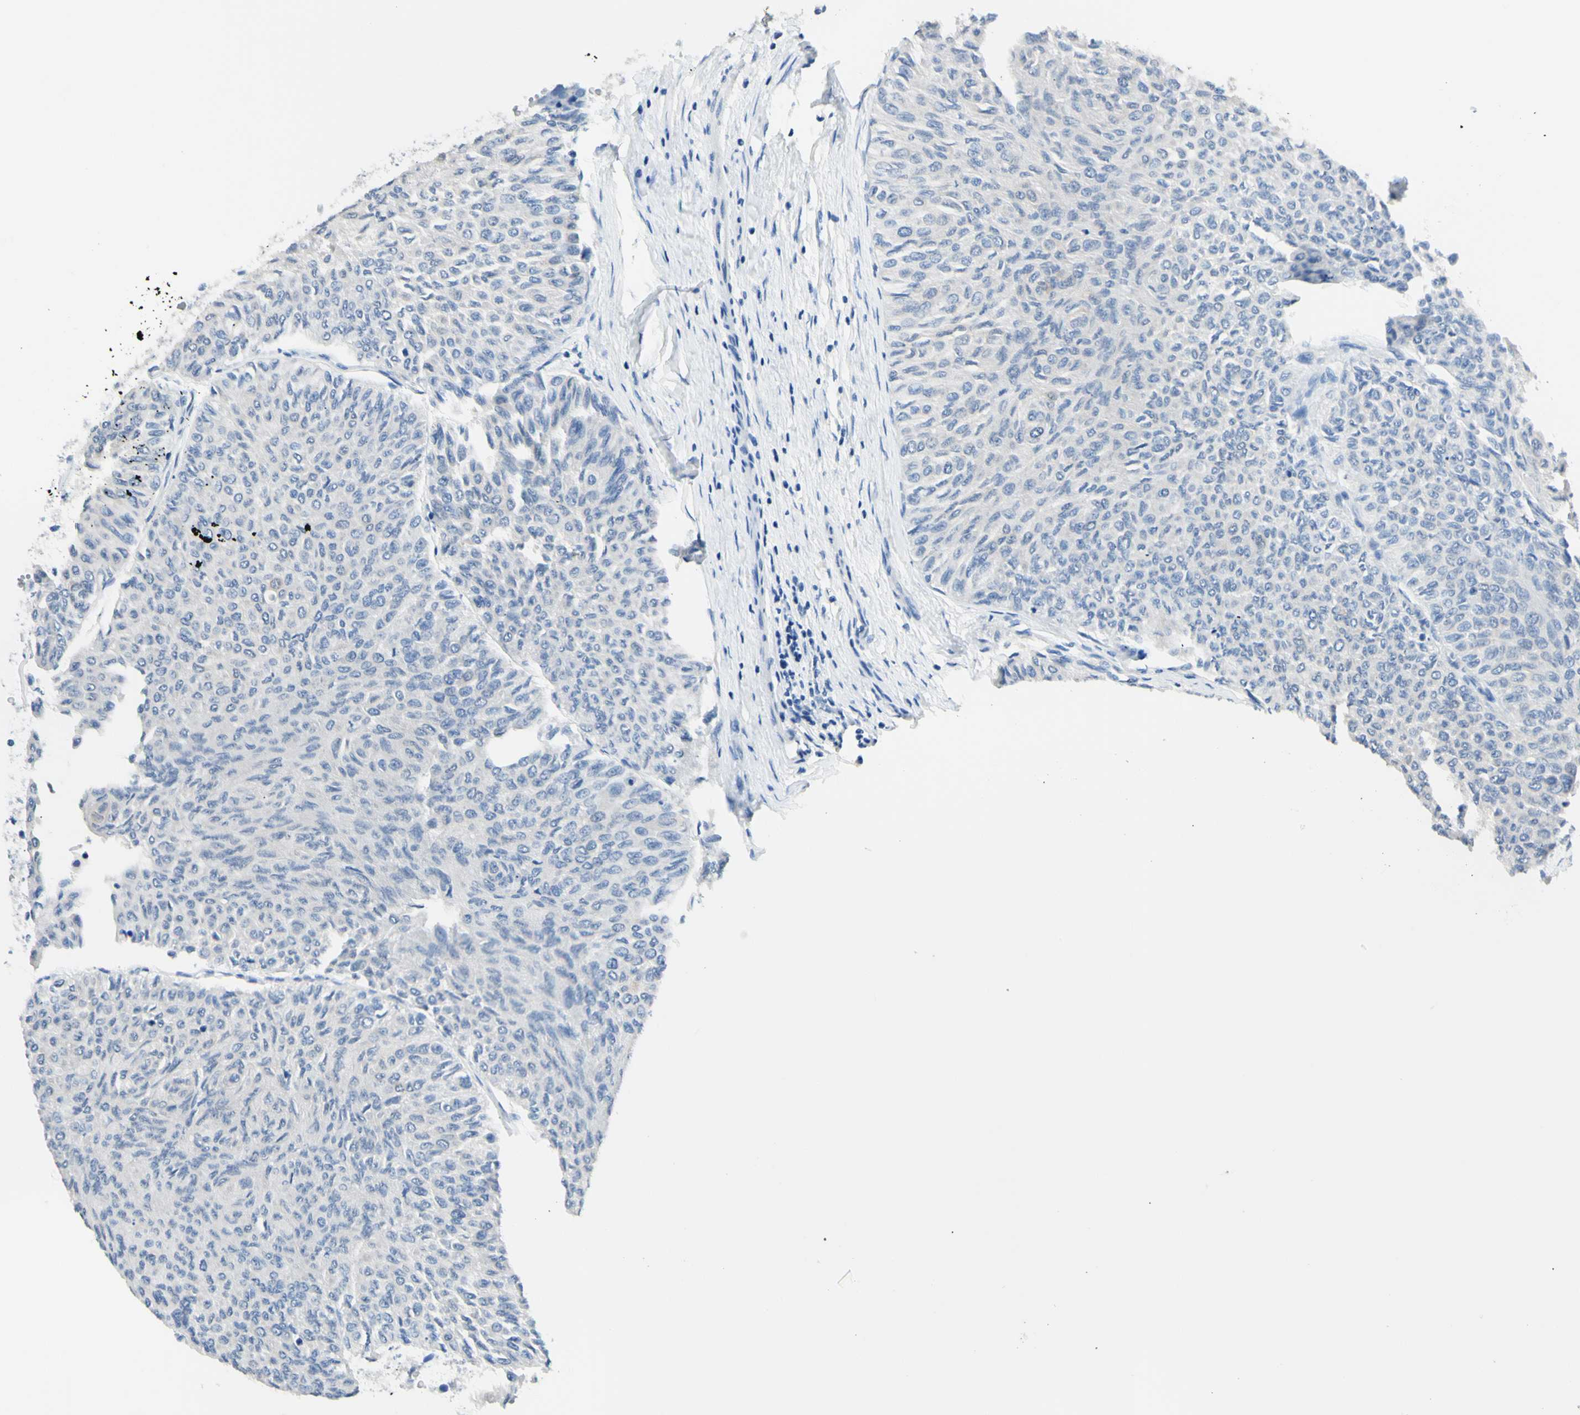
{"staining": {"intensity": "negative", "quantity": "none", "location": "none"}, "tissue": "urothelial cancer", "cell_type": "Tumor cells", "image_type": "cancer", "snomed": [{"axis": "morphology", "description": "Urothelial carcinoma, Low grade"}, {"axis": "topography", "description": "Urinary bladder"}], "caption": "The histopathology image demonstrates no significant positivity in tumor cells of low-grade urothelial carcinoma.", "gene": "HPCA", "patient": {"sex": "male", "age": 78}}